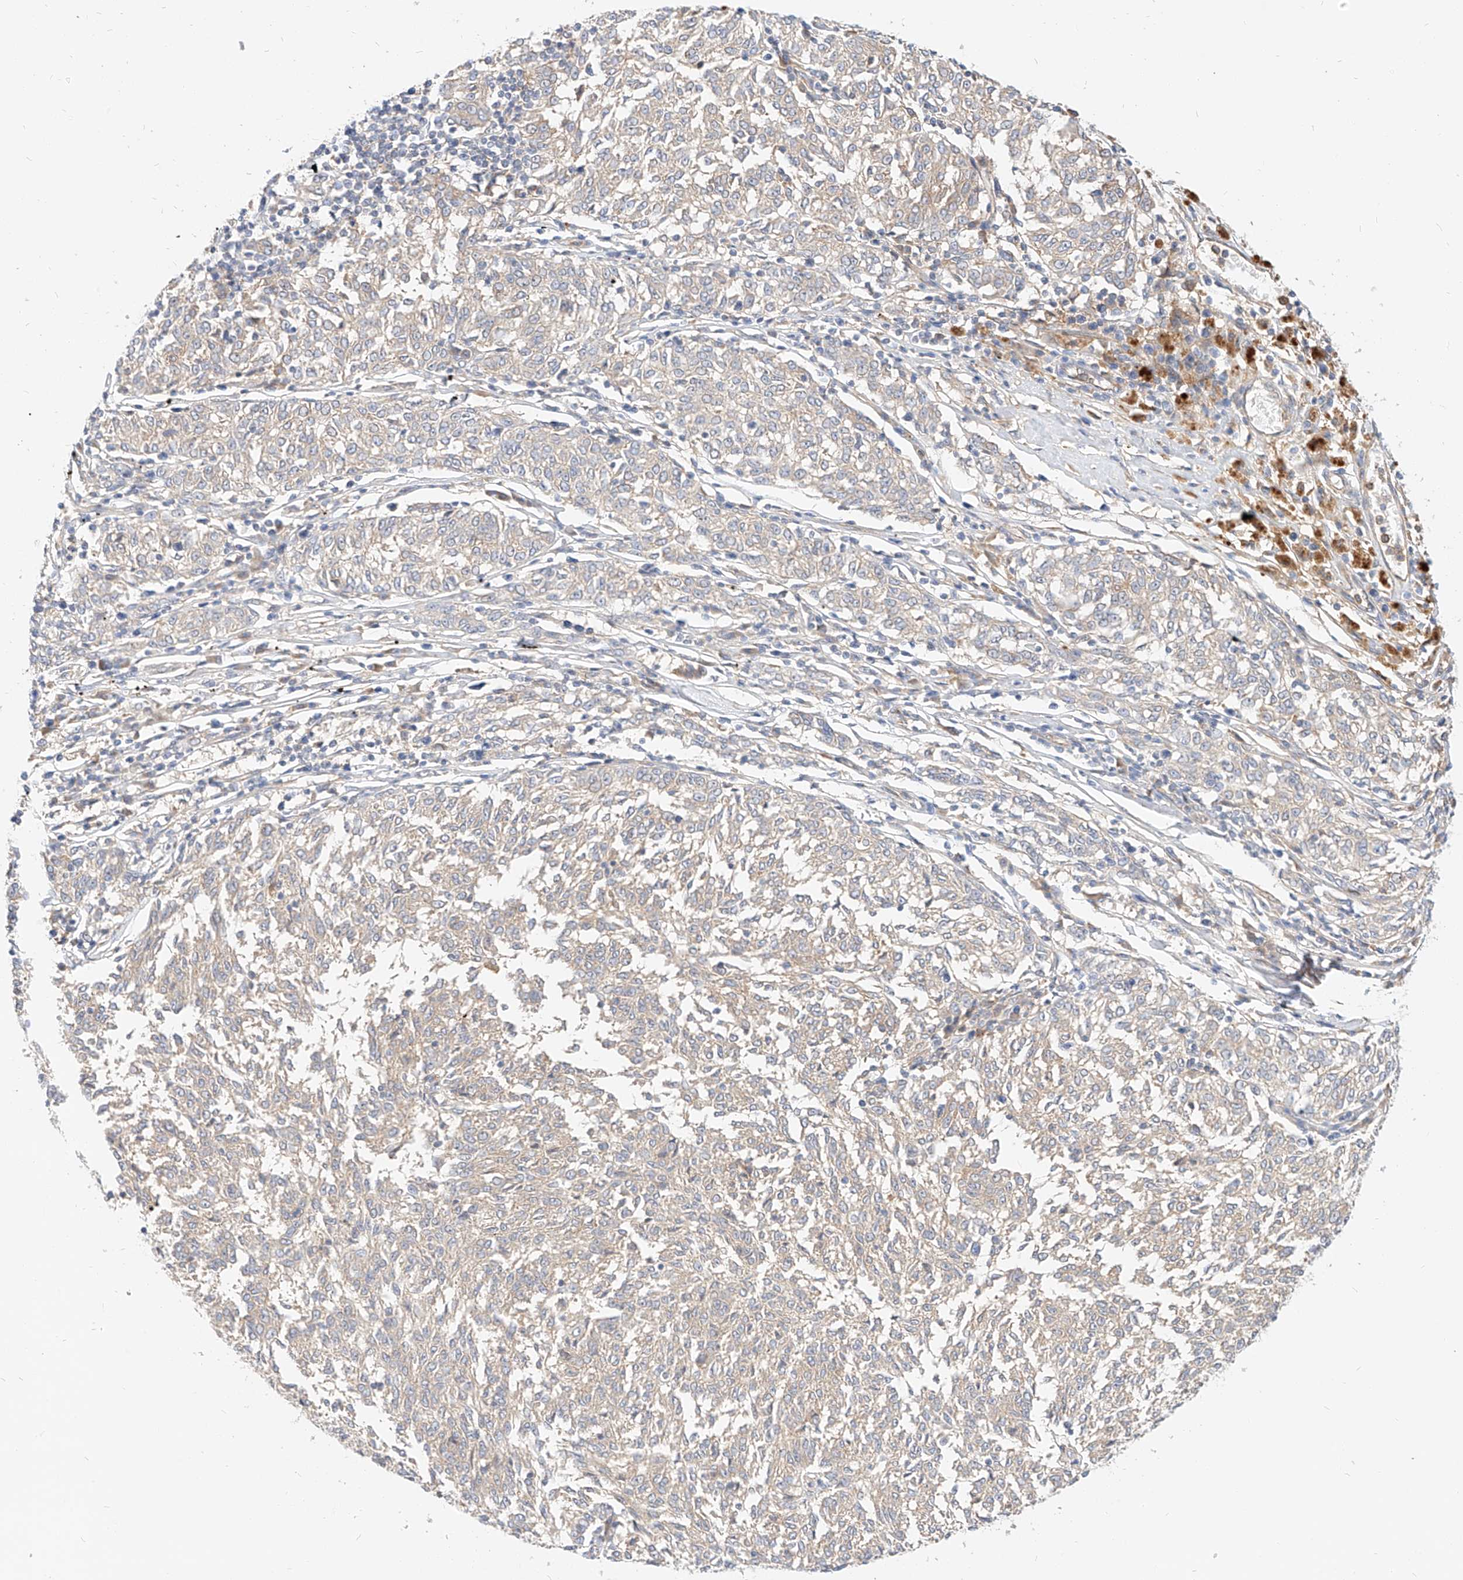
{"staining": {"intensity": "negative", "quantity": "none", "location": "none"}, "tissue": "melanoma", "cell_type": "Tumor cells", "image_type": "cancer", "snomed": [{"axis": "morphology", "description": "Malignant melanoma, NOS"}, {"axis": "topography", "description": "Skin"}], "caption": "An immunohistochemistry (IHC) micrograph of melanoma is shown. There is no staining in tumor cells of melanoma.", "gene": "NFAM1", "patient": {"sex": "female", "age": 72}}